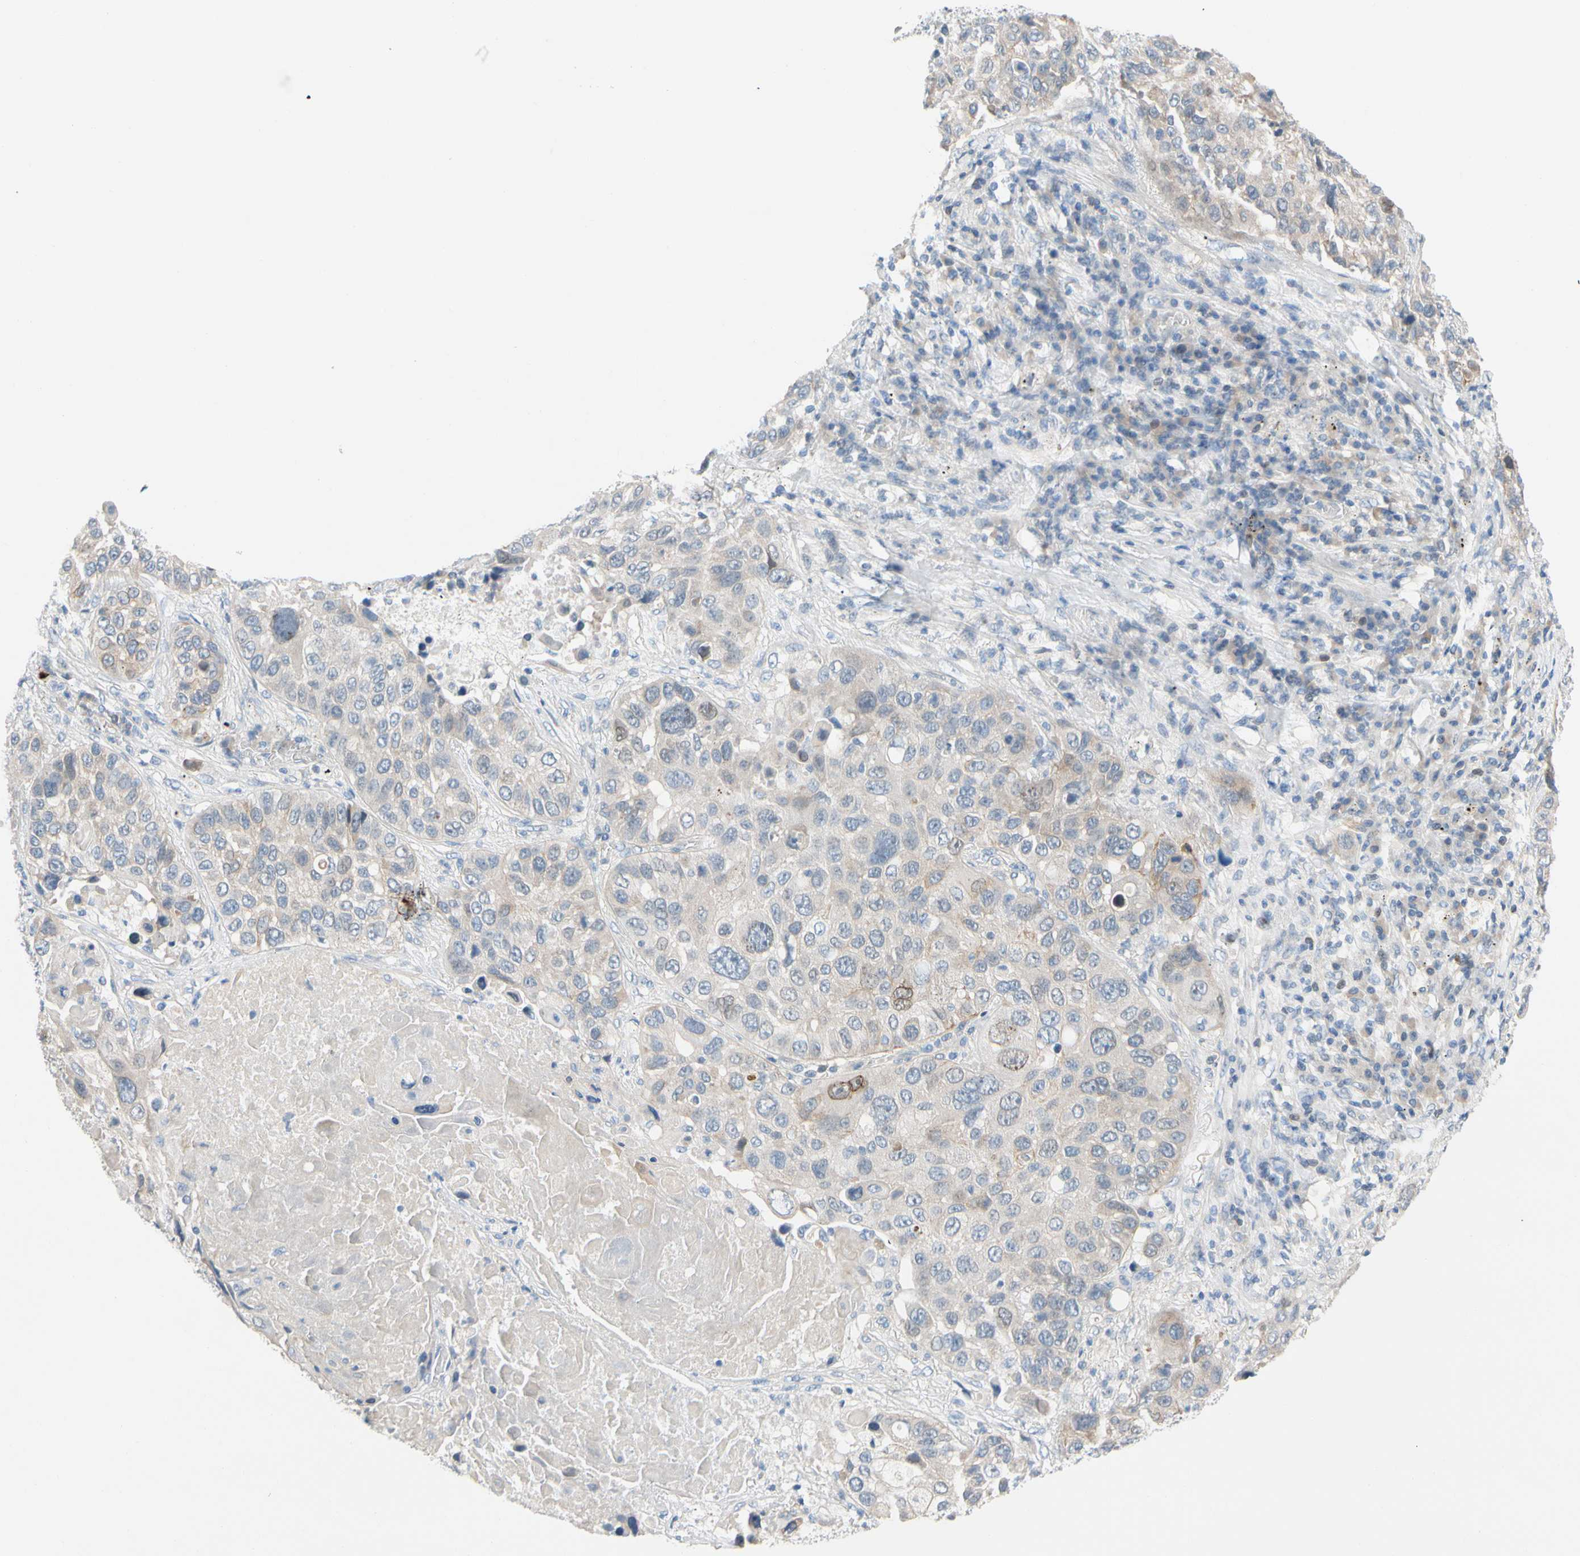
{"staining": {"intensity": "weak", "quantity": "25%-75%", "location": "cytoplasmic/membranous"}, "tissue": "lung cancer", "cell_type": "Tumor cells", "image_type": "cancer", "snomed": [{"axis": "morphology", "description": "Squamous cell carcinoma, NOS"}, {"axis": "topography", "description": "Lung"}], "caption": "Protein positivity by IHC demonstrates weak cytoplasmic/membranous staining in about 25%-75% of tumor cells in lung cancer (squamous cell carcinoma).", "gene": "ZNF132", "patient": {"sex": "male", "age": 57}}